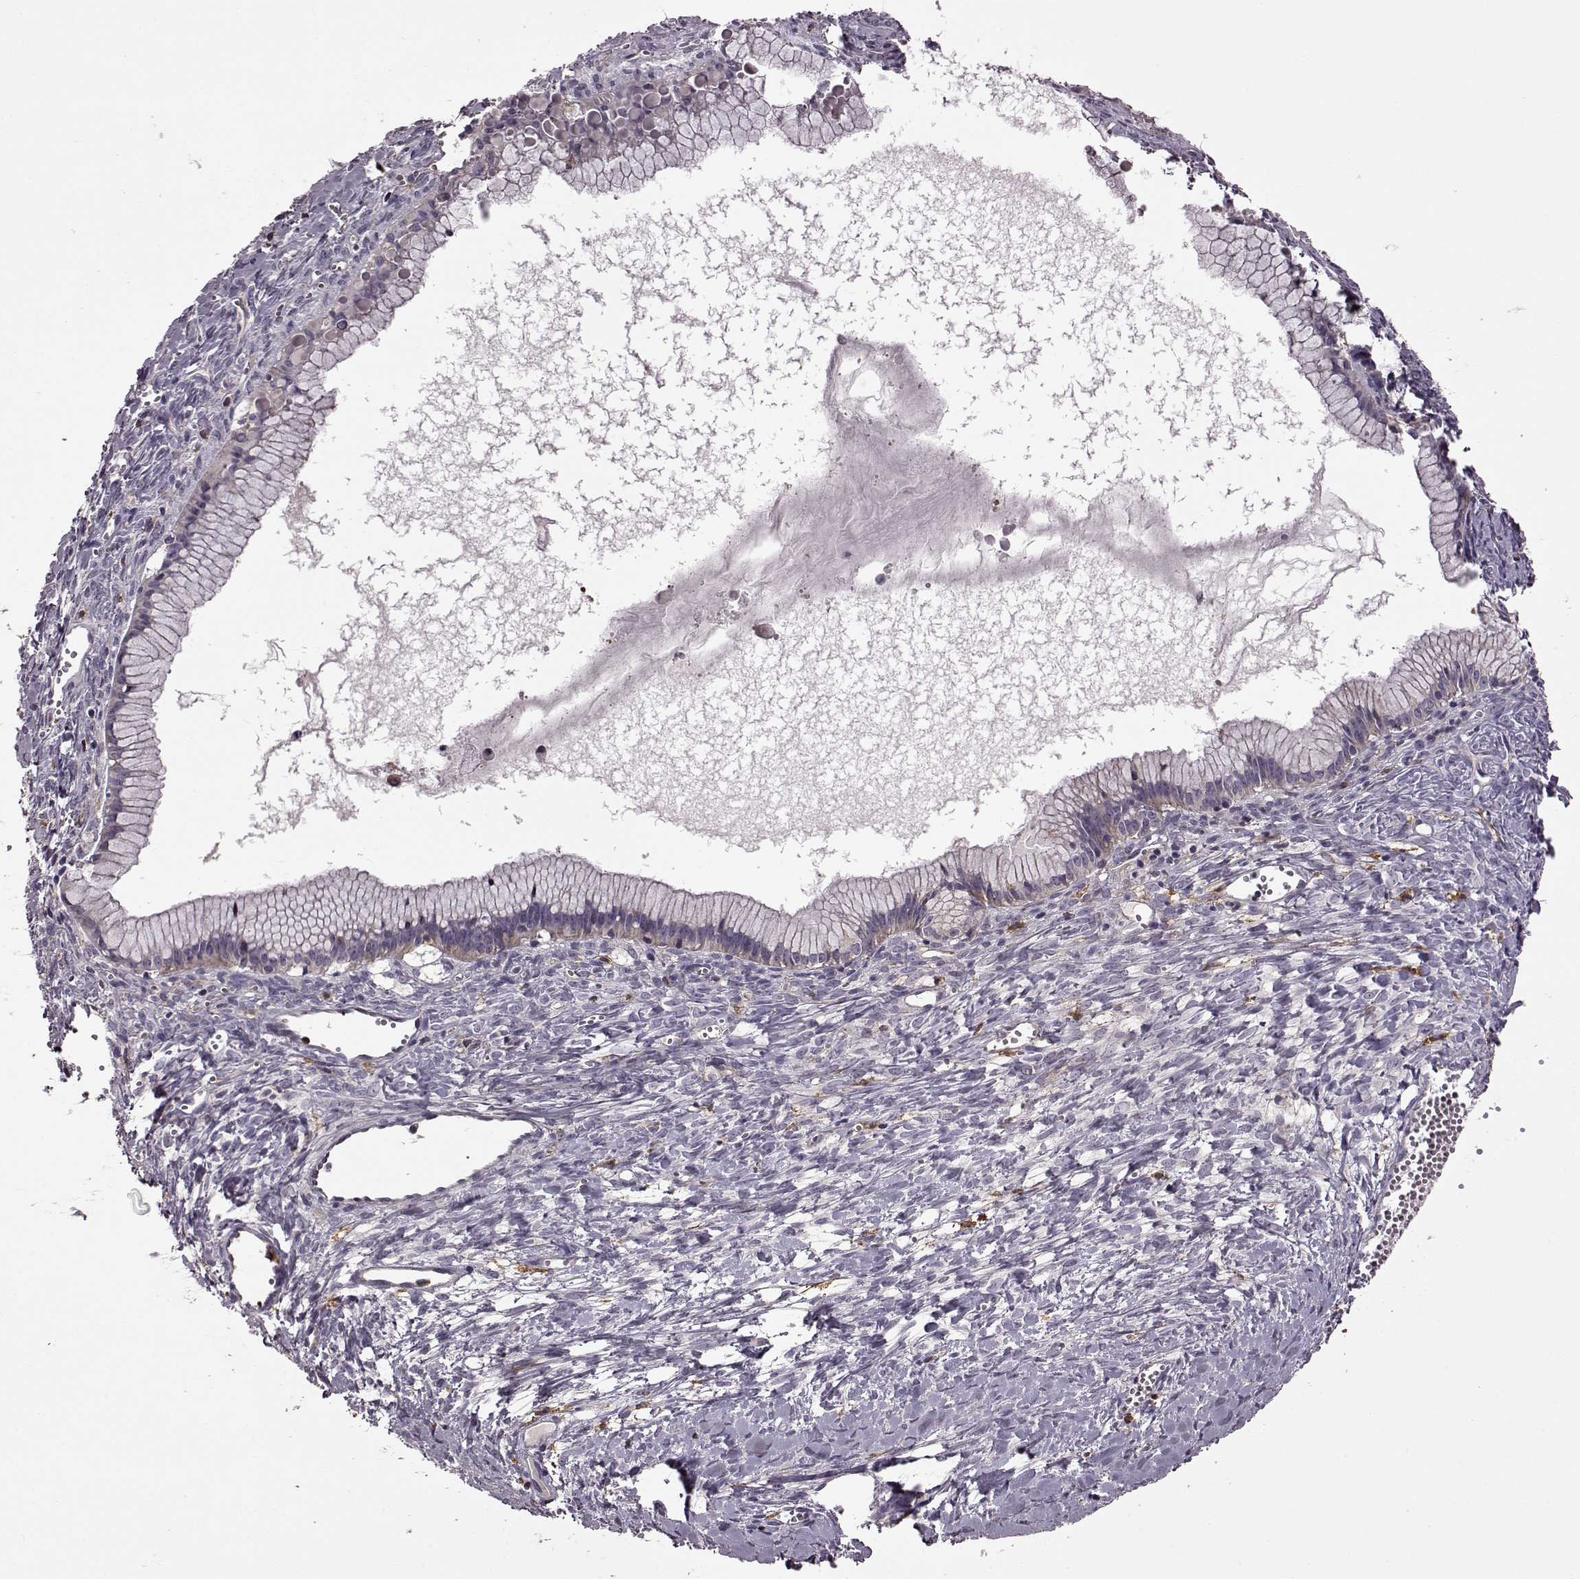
{"staining": {"intensity": "weak", "quantity": "25%-75%", "location": "cytoplasmic/membranous"}, "tissue": "ovarian cancer", "cell_type": "Tumor cells", "image_type": "cancer", "snomed": [{"axis": "morphology", "description": "Cystadenocarcinoma, mucinous, NOS"}, {"axis": "topography", "description": "Ovary"}], "caption": "Protein expression analysis of human mucinous cystadenocarcinoma (ovarian) reveals weak cytoplasmic/membranous staining in about 25%-75% of tumor cells.", "gene": "MTSS1", "patient": {"sex": "female", "age": 41}}